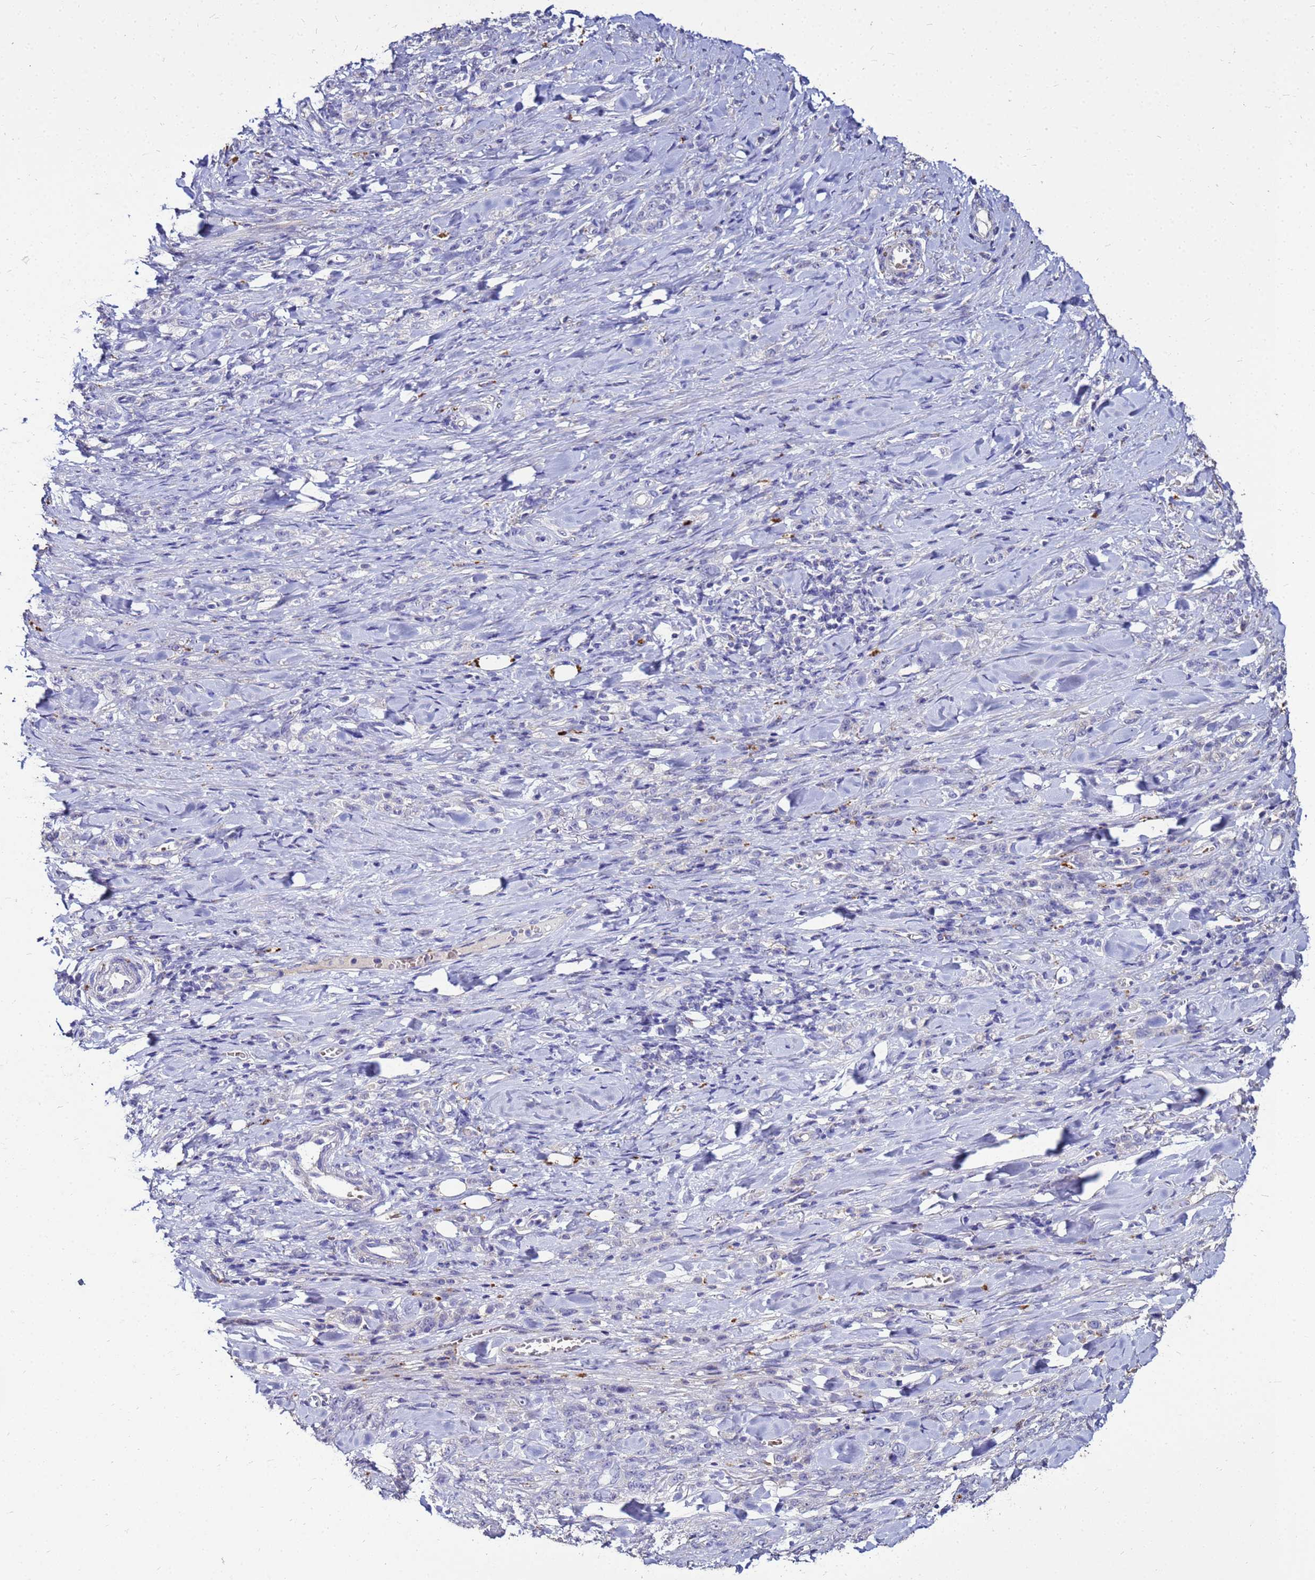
{"staining": {"intensity": "negative", "quantity": "none", "location": "none"}, "tissue": "stomach cancer", "cell_type": "Tumor cells", "image_type": "cancer", "snomed": [{"axis": "morphology", "description": "Normal tissue, NOS"}, {"axis": "morphology", "description": "Adenocarcinoma, NOS"}, {"axis": "topography", "description": "Stomach"}], "caption": "High power microscopy histopathology image of an IHC photomicrograph of adenocarcinoma (stomach), revealing no significant staining in tumor cells.", "gene": "S100A2", "patient": {"sex": "male", "age": 82}}